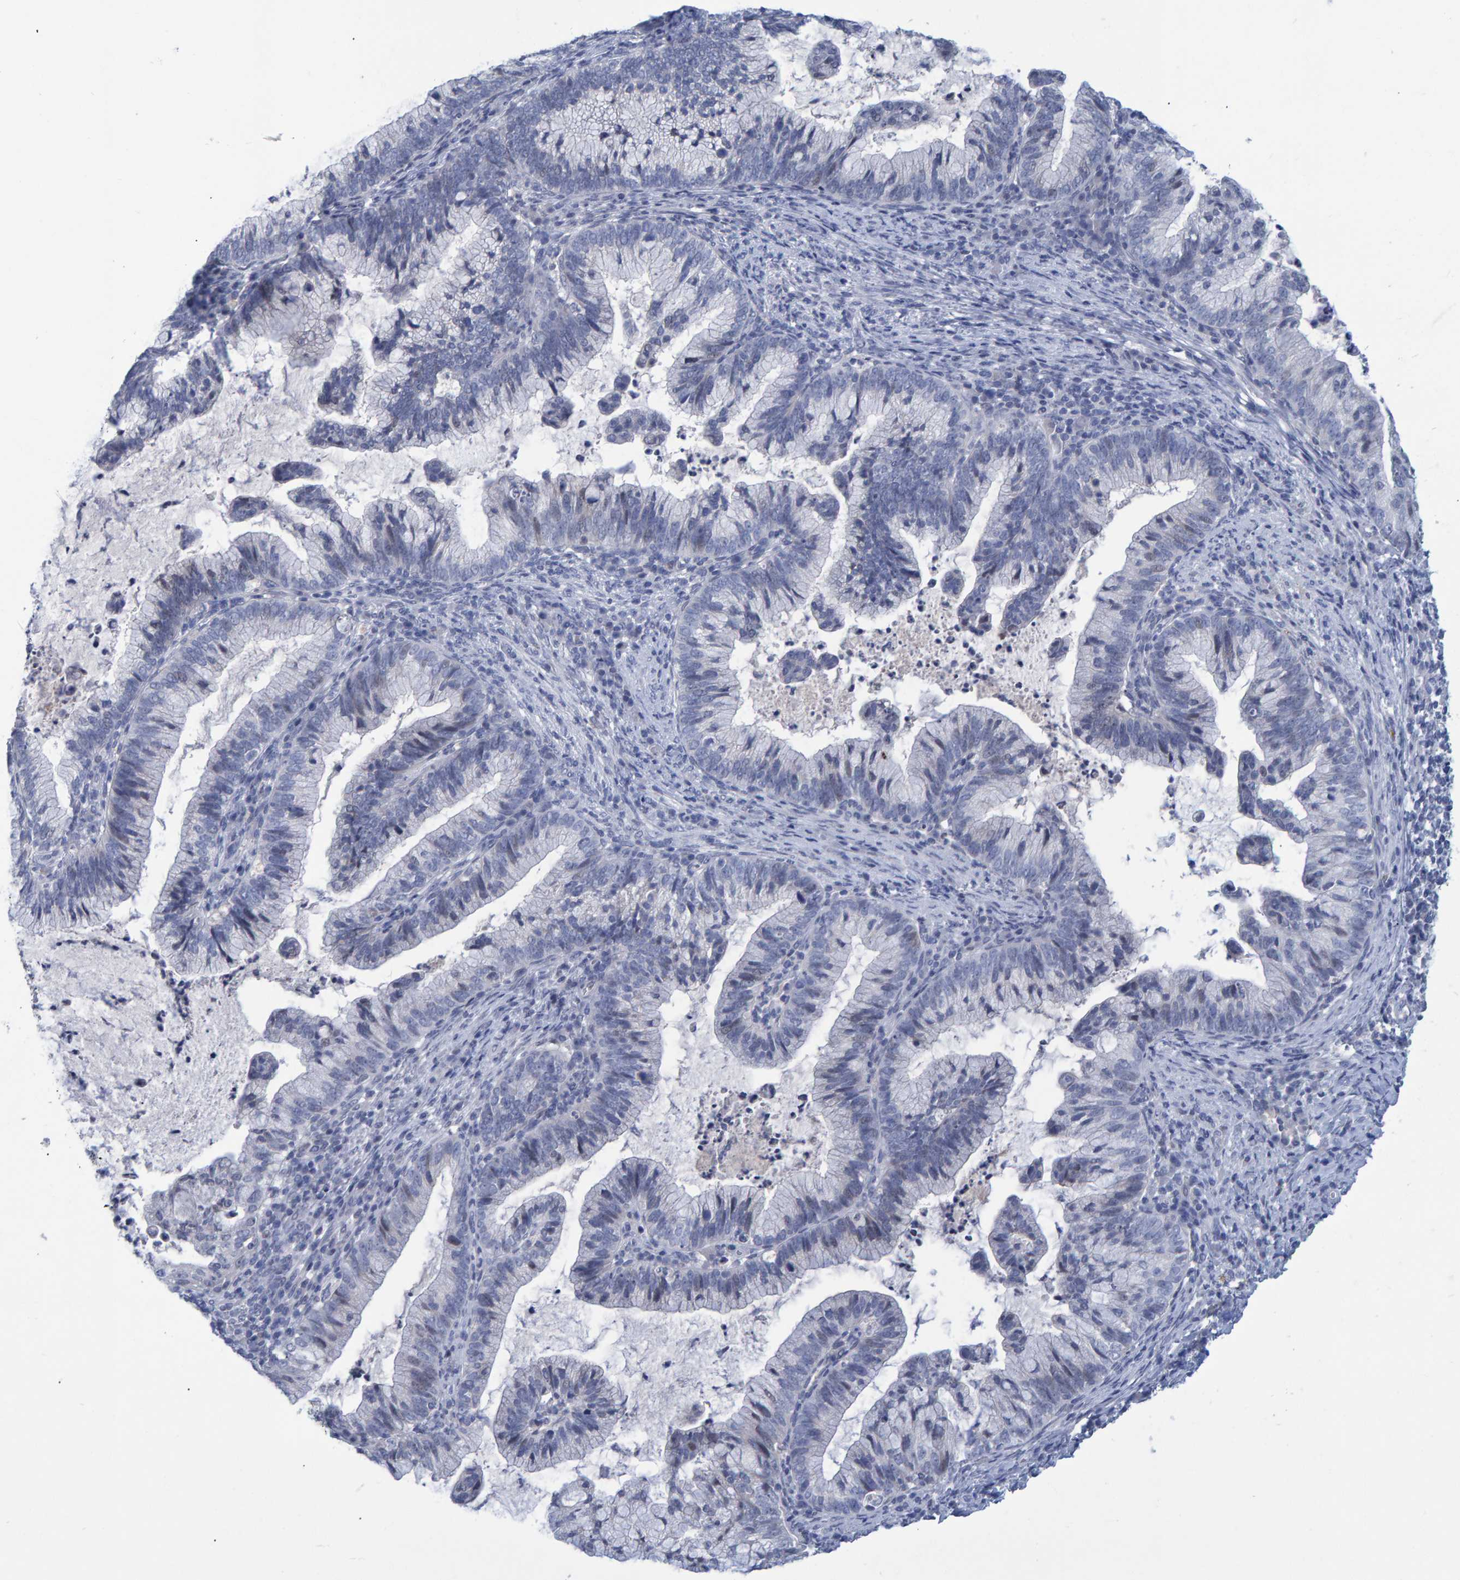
{"staining": {"intensity": "negative", "quantity": "none", "location": "none"}, "tissue": "cervical cancer", "cell_type": "Tumor cells", "image_type": "cancer", "snomed": [{"axis": "morphology", "description": "Adenocarcinoma, NOS"}, {"axis": "topography", "description": "Cervix"}], "caption": "The image demonstrates no significant staining in tumor cells of cervical adenocarcinoma.", "gene": "PROCA1", "patient": {"sex": "female", "age": 36}}